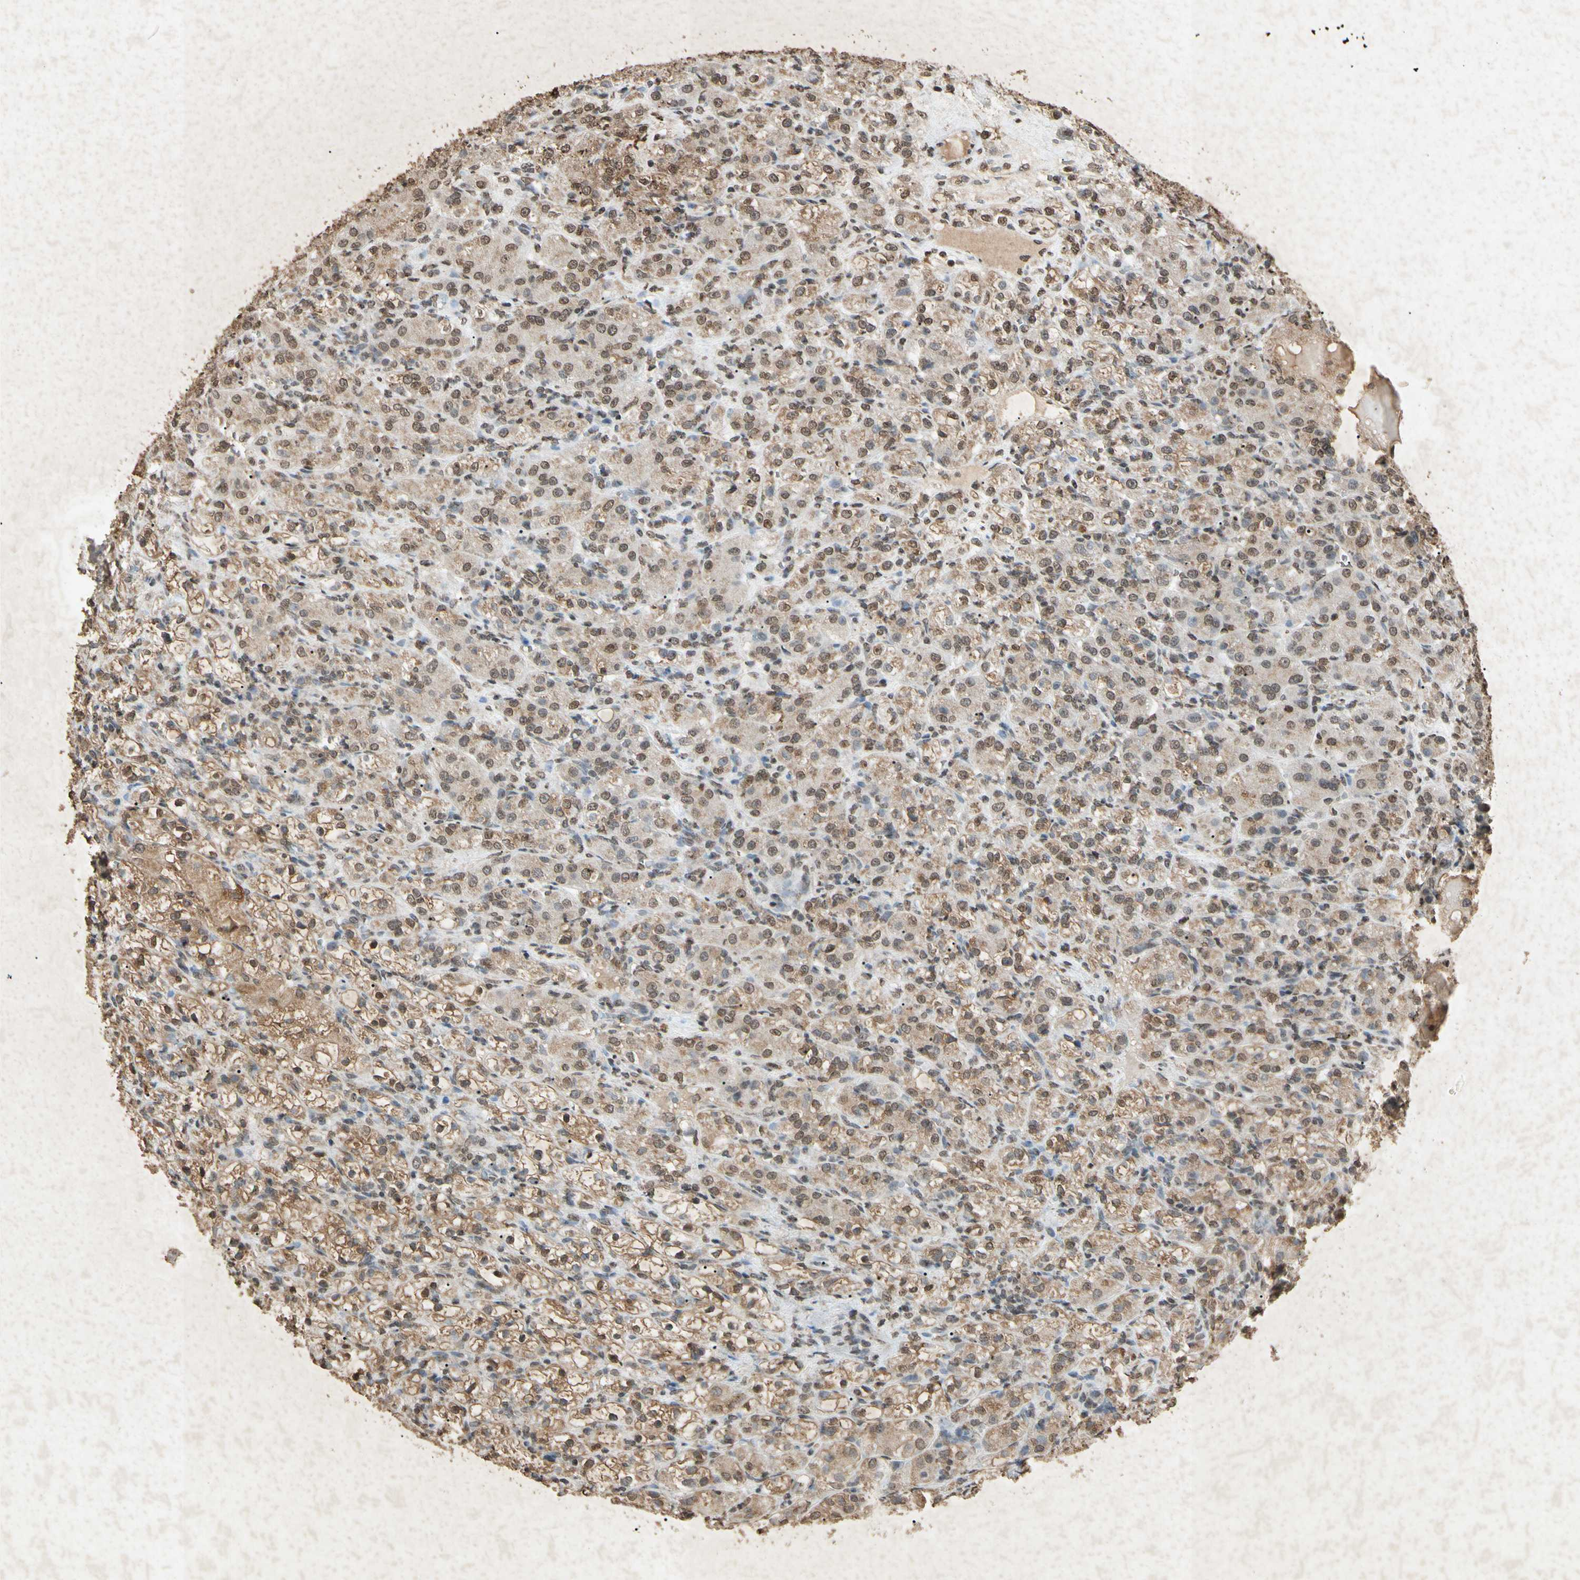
{"staining": {"intensity": "weak", "quantity": "25%-75%", "location": "cytoplasmic/membranous,nuclear"}, "tissue": "renal cancer", "cell_type": "Tumor cells", "image_type": "cancer", "snomed": [{"axis": "morphology", "description": "Normal tissue, NOS"}, {"axis": "morphology", "description": "Adenocarcinoma, NOS"}, {"axis": "topography", "description": "Kidney"}], "caption": "Immunohistochemical staining of renal adenocarcinoma reveals low levels of weak cytoplasmic/membranous and nuclear positivity in about 25%-75% of tumor cells.", "gene": "MSRB1", "patient": {"sex": "male", "age": 61}}